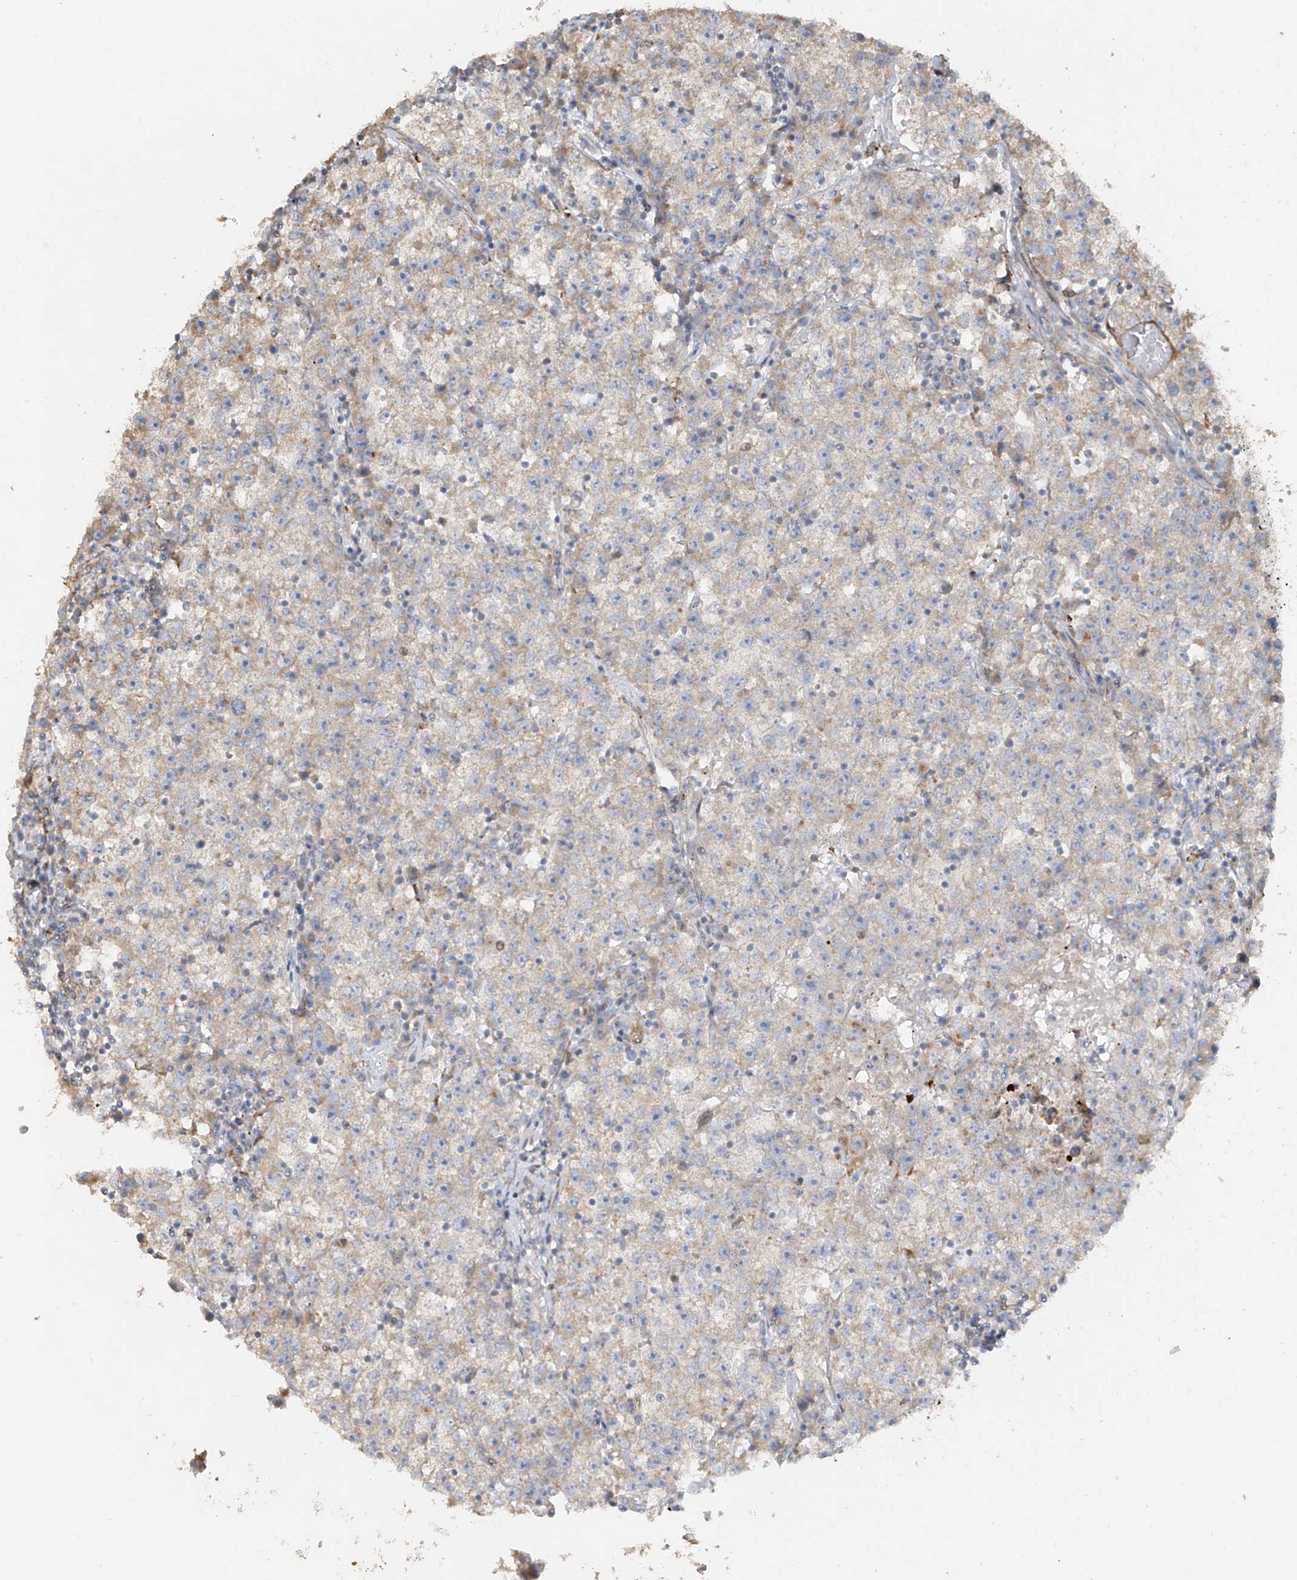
{"staining": {"intensity": "weak", "quantity": "<25%", "location": "cytoplasmic/membranous"}, "tissue": "testis cancer", "cell_type": "Tumor cells", "image_type": "cancer", "snomed": [{"axis": "morphology", "description": "Seminoma, NOS"}, {"axis": "topography", "description": "Testis"}], "caption": "This histopathology image is of seminoma (testis) stained with immunohistochemistry to label a protein in brown with the nuclei are counter-stained blue. There is no positivity in tumor cells.", "gene": "ABTB1", "patient": {"sex": "male", "age": 22}}